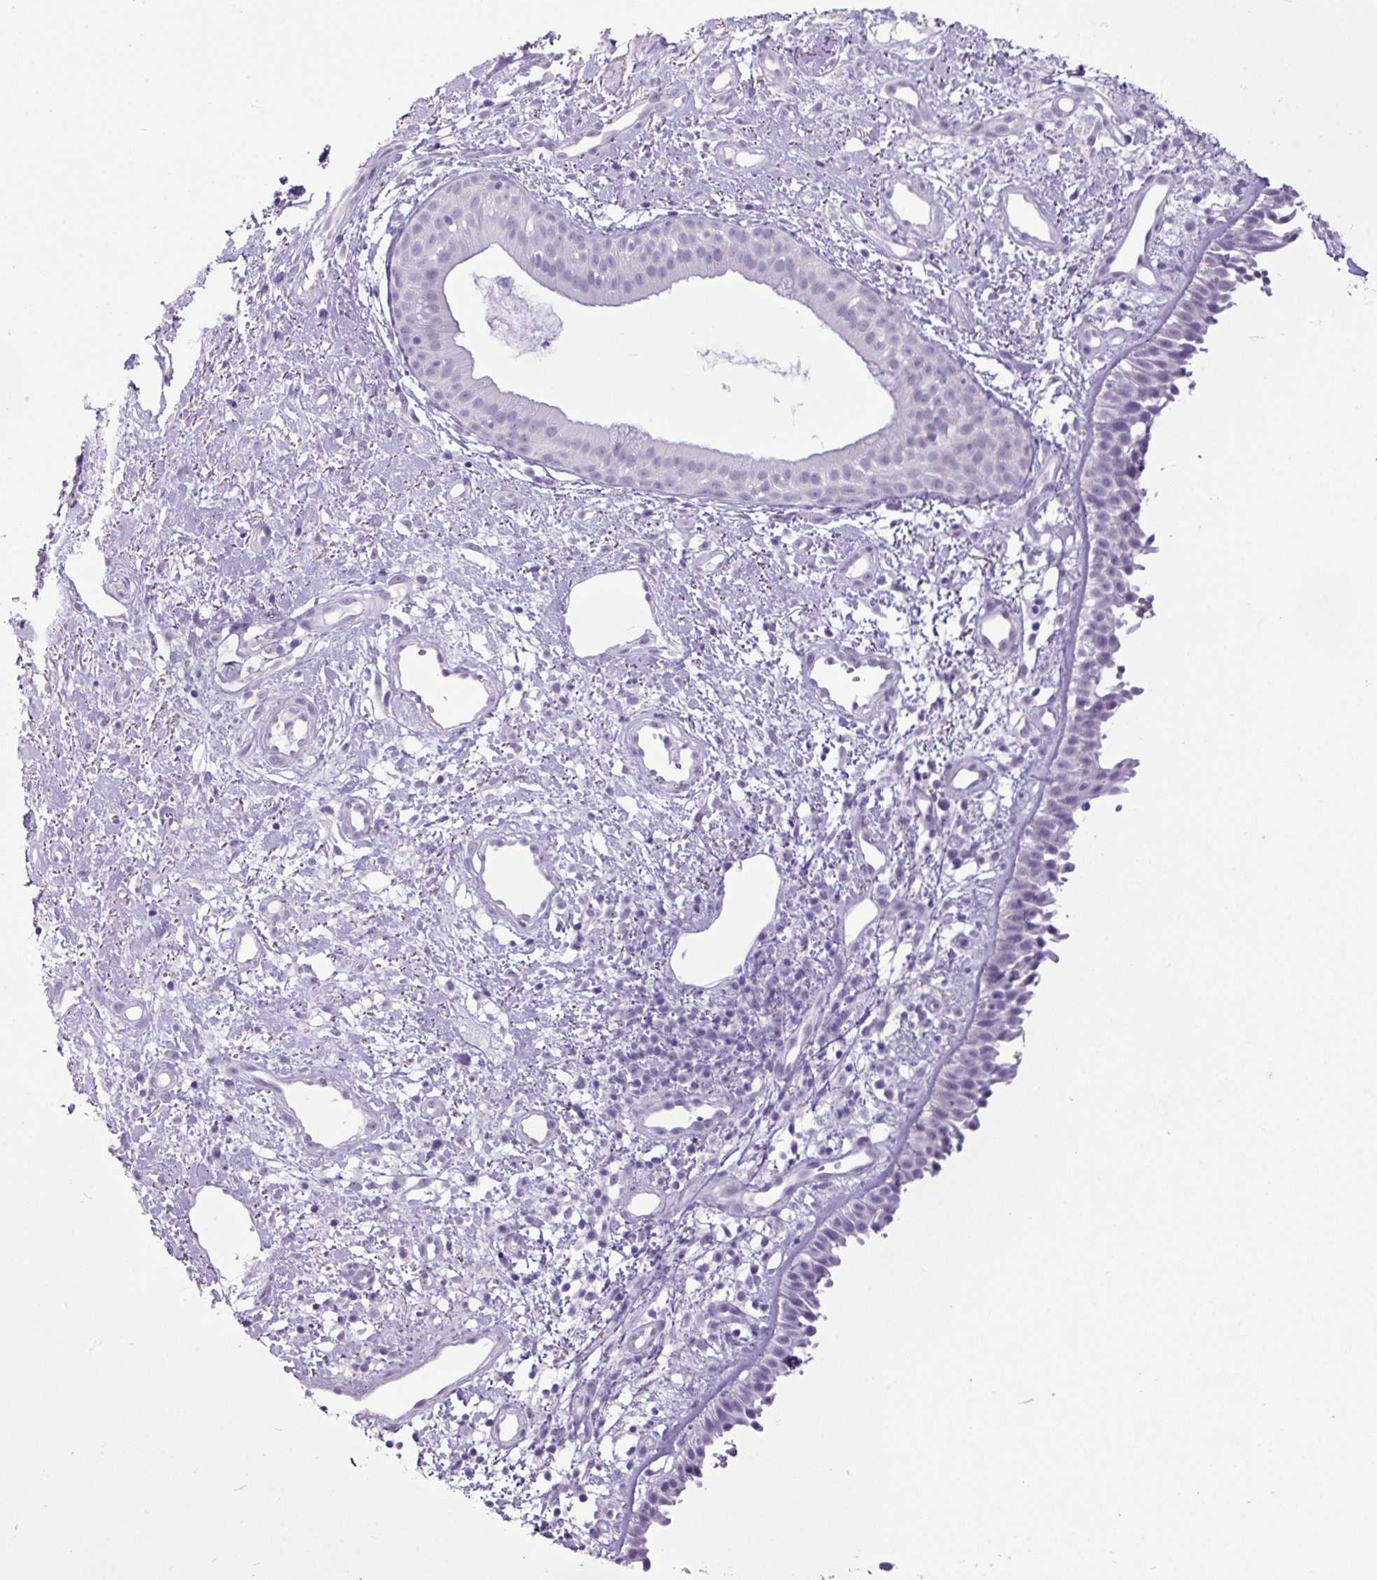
{"staining": {"intensity": "negative", "quantity": "none", "location": "none"}, "tissue": "nasopharynx", "cell_type": "Respiratory epithelial cells", "image_type": "normal", "snomed": [{"axis": "morphology", "description": "Normal tissue, NOS"}, {"axis": "topography", "description": "Cartilage tissue"}, {"axis": "topography", "description": "Nasopharynx"}, {"axis": "topography", "description": "Thyroid gland"}], "caption": "This is an IHC image of unremarkable human nasopharynx. There is no staining in respiratory epithelial cells.", "gene": "AMY2A", "patient": {"sex": "male", "age": 63}}